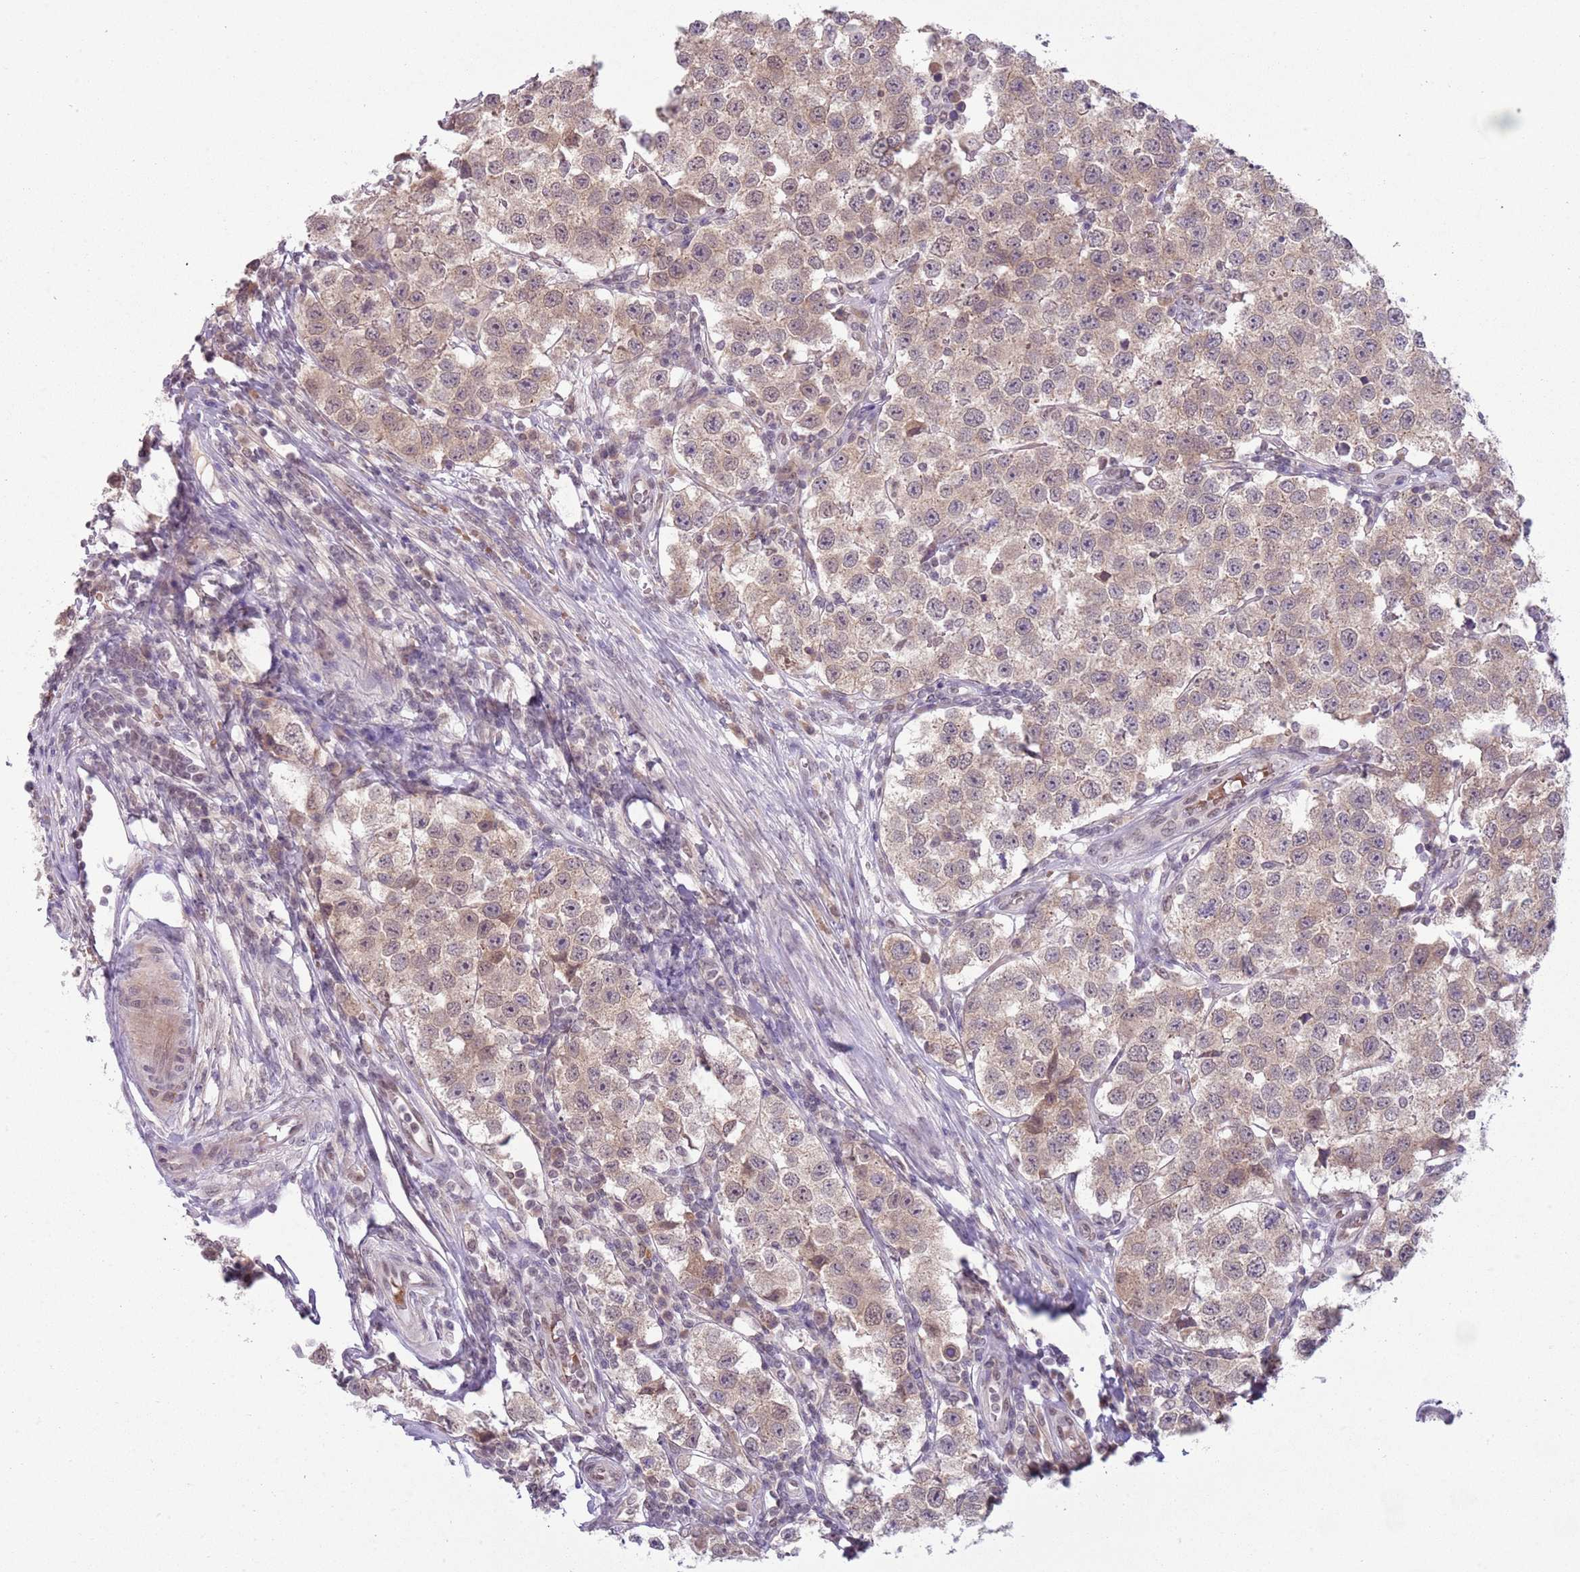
{"staining": {"intensity": "weak", "quantity": ">75%", "location": "cytoplasmic/membranous"}, "tissue": "testis cancer", "cell_type": "Tumor cells", "image_type": "cancer", "snomed": [{"axis": "morphology", "description": "Seminoma, NOS"}, {"axis": "topography", "description": "Testis"}], "caption": "Tumor cells display low levels of weak cytoplasmic/membranous expression in about >75% of cells in human seminoma (testis).", "gene": "TM2D1", "patient": {"sex": "male", "age": 34}}